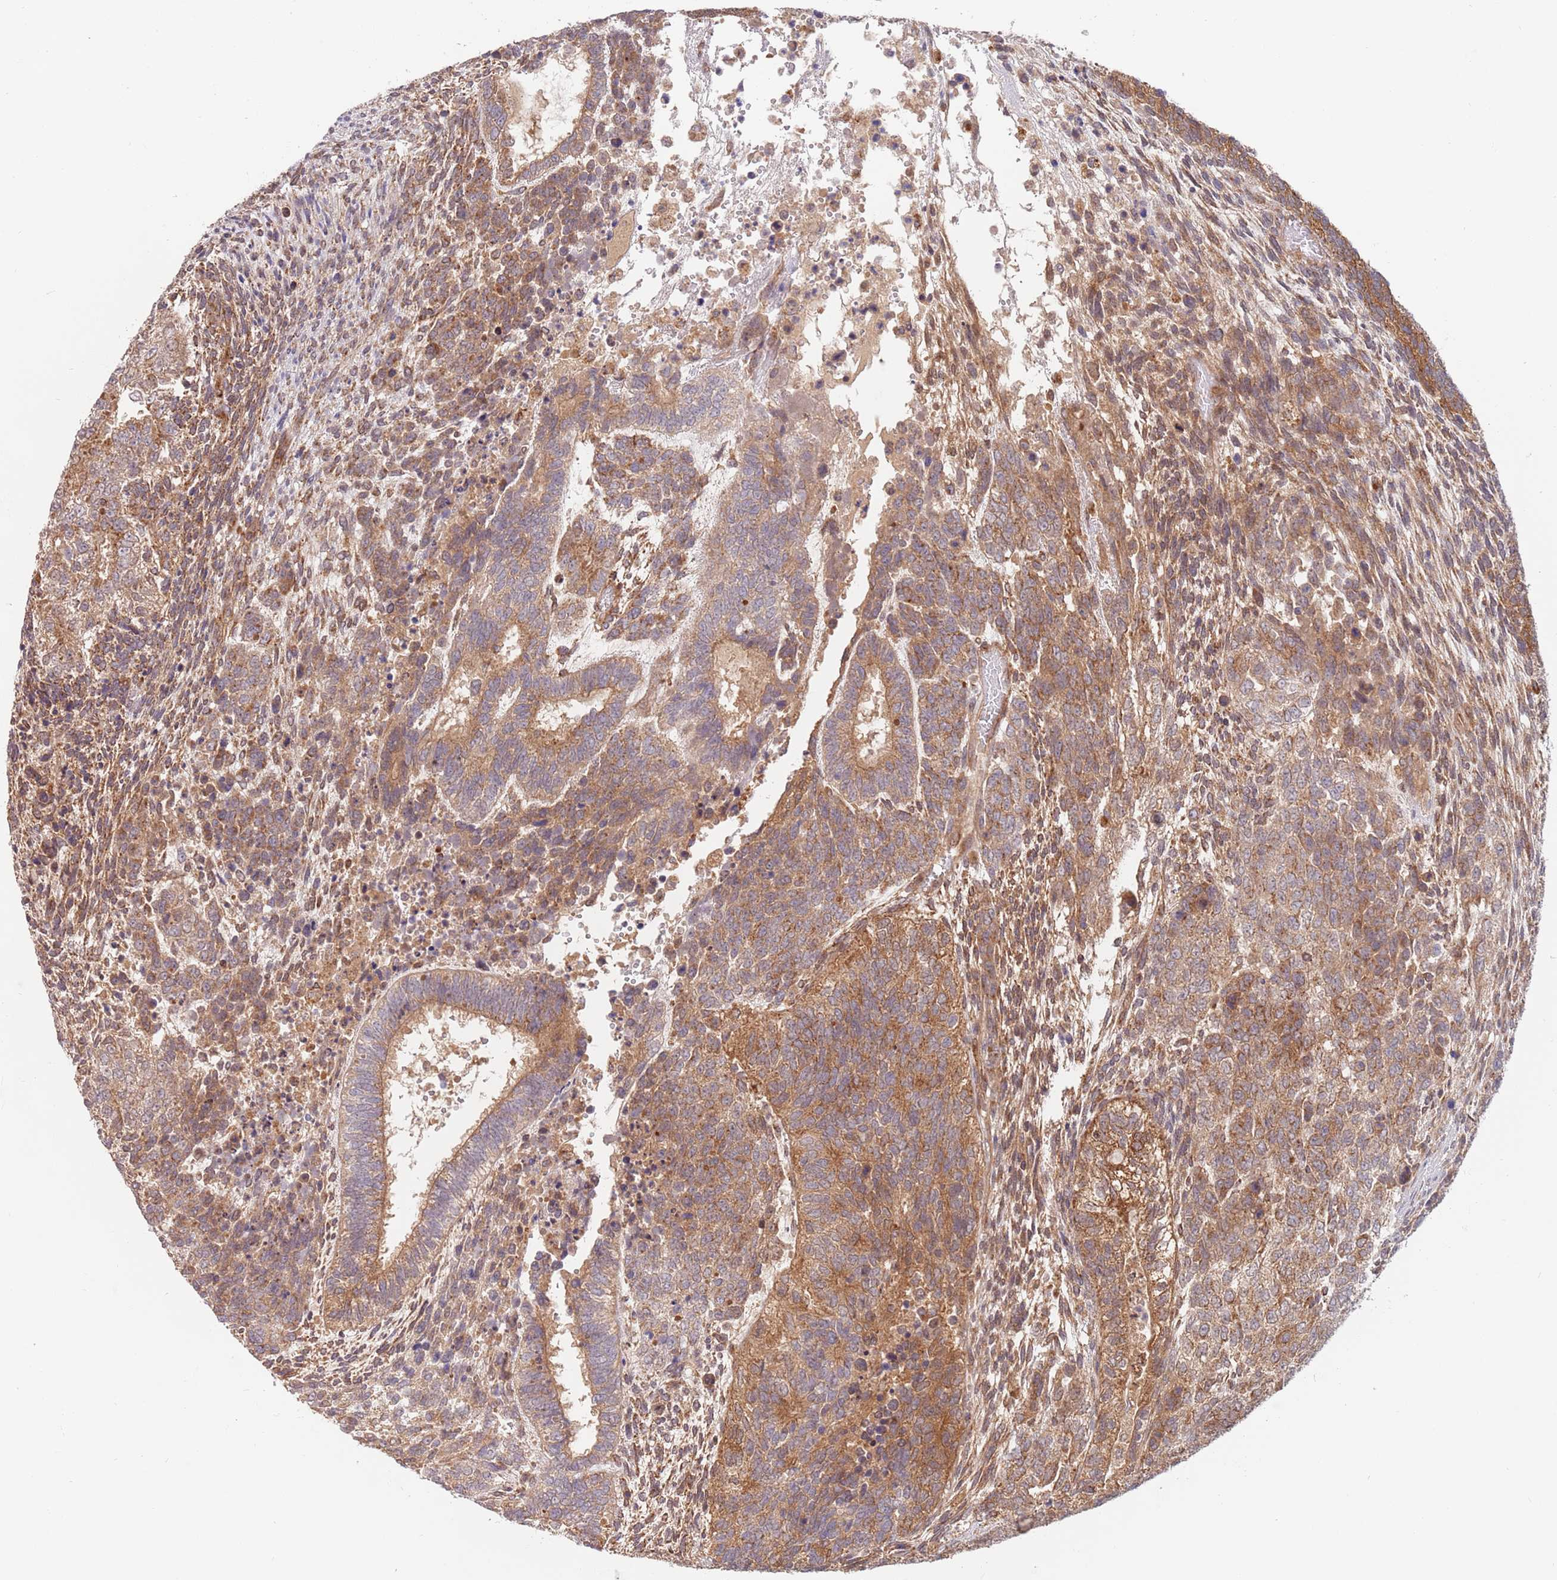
{"staining": {"intensity": "moderate", "quantity": ">75%", "location": "cytoplasmic/membranous"}, "tissue": "testis cancer", "cell_type": "Tumor cells", "image_type": "cancer", "snomed": [{"axis": "morphology", "description": "Carcinoma, Embryonal, NOS"}, {"axis": "topography", "description": "Testis"}], "caption": "The immunohistochemical stain highlights moderate cytoplasmic/membranous staining in tumor cells of embryonal carcinoma (testis) tissue. (DAB = brown stain, brightfield microscopy at high magnification).", "gene": "GUK1", "patient": {"sex": "male", "age": 23}}